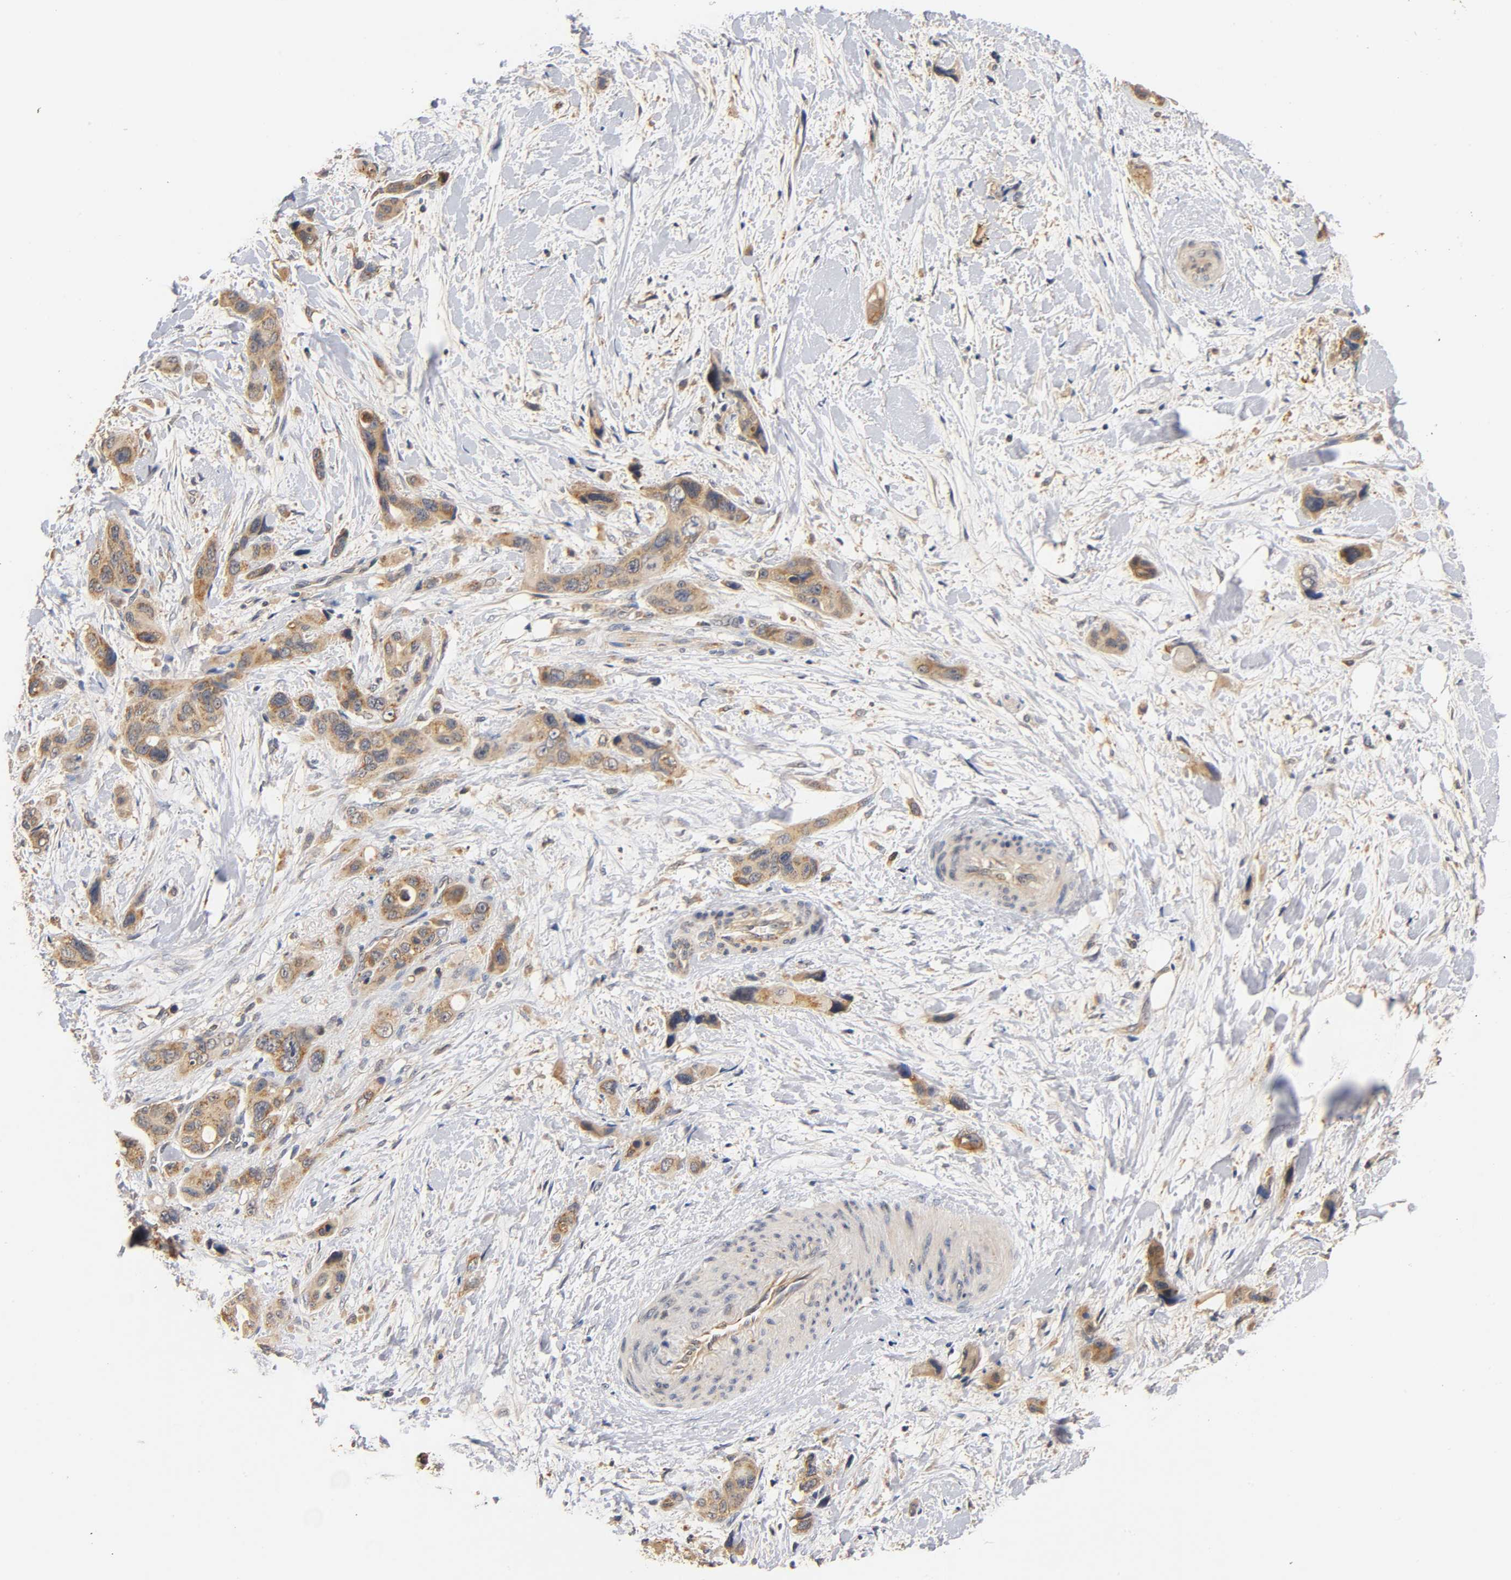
{"staining": {"intensity": "weak", "quantity": "25%-75%", "location": "cytoplasmic/membranous"}, "tissue": "pancreatic cancer", "cell_type": "Tumor cells", "image_type": "cancer", "snomed": [{"axis": "morphology", "description": "Adenocarcinoma, NOS"}, {"axis": "topography", "description": "Pancreas"}], "caption": "Immunohistochemistry histopathology image of neoplastic tissue: human adenocarcinoma (pancreatic) stained using immunohistochemistry shows low levels of weak protein expression localized specifically in the cytoplasmic/membranous of tumor cells, appearing as a cytoplasmic/membranous brown color.", "gene": "SCAP", "patient": {"sex": "male", "age": 46}}